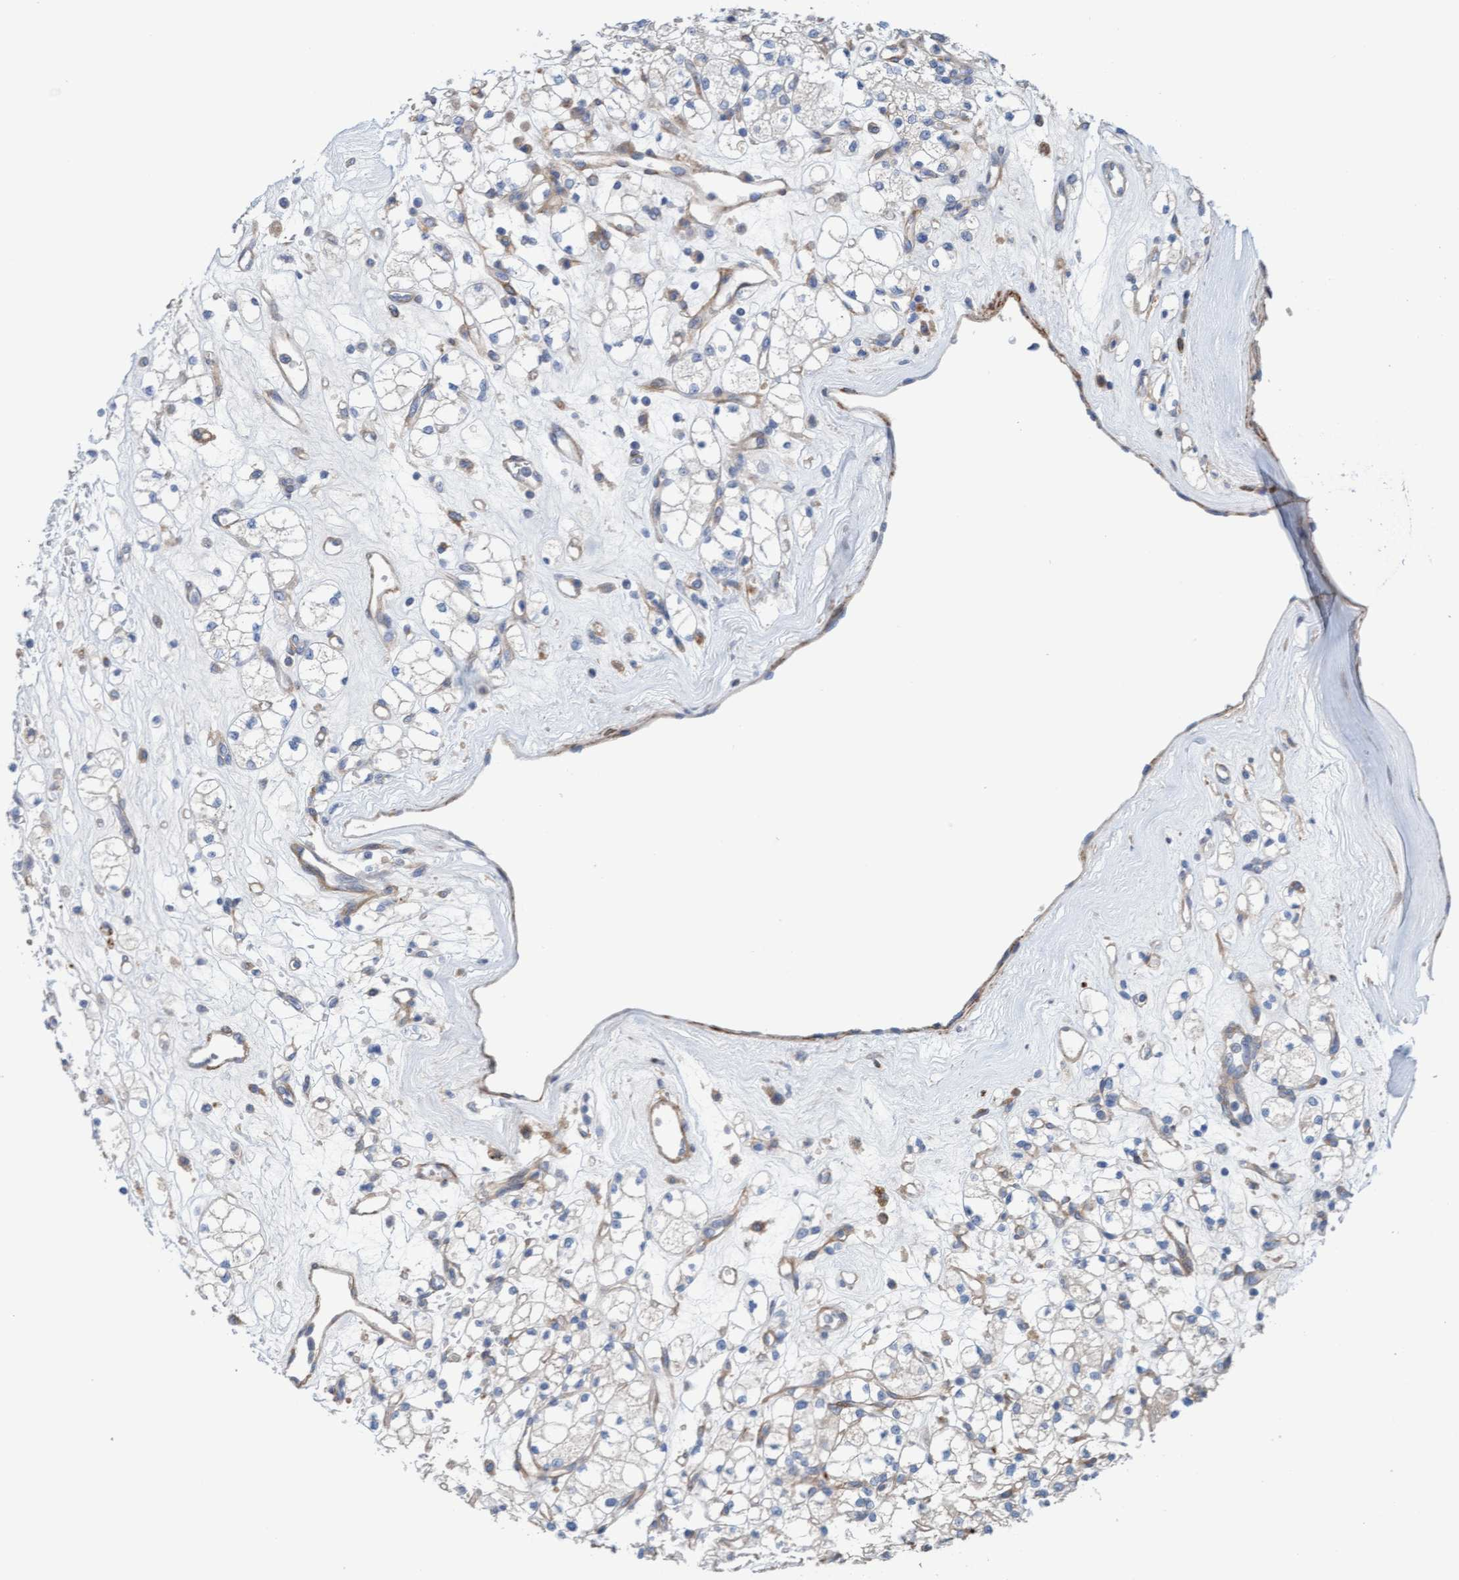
{"staining": {"intensity": "weak", "quantity": "<25%", "location": "cytoplasmic/membranous"}, "tissue": "renal cancer", "cell_type": "Tumor cells", "image_type": "cancer", "snomed": [{"axis": "morphology", "description": "Adenocarcinoma, NOS"}, {"axis": "topography", "description": "Kidney"}], "caption": "Immunohistochemistry of human renal adenocarcinoma demonstrates no expression in tumor cells. (Brightfield microscopy of DAB (3,3'-diaminobenzidine) immunohistochemistry at high magnification).", "gene": "CDK5RAP3", "patient": {"sex": "male", "age": 77}}